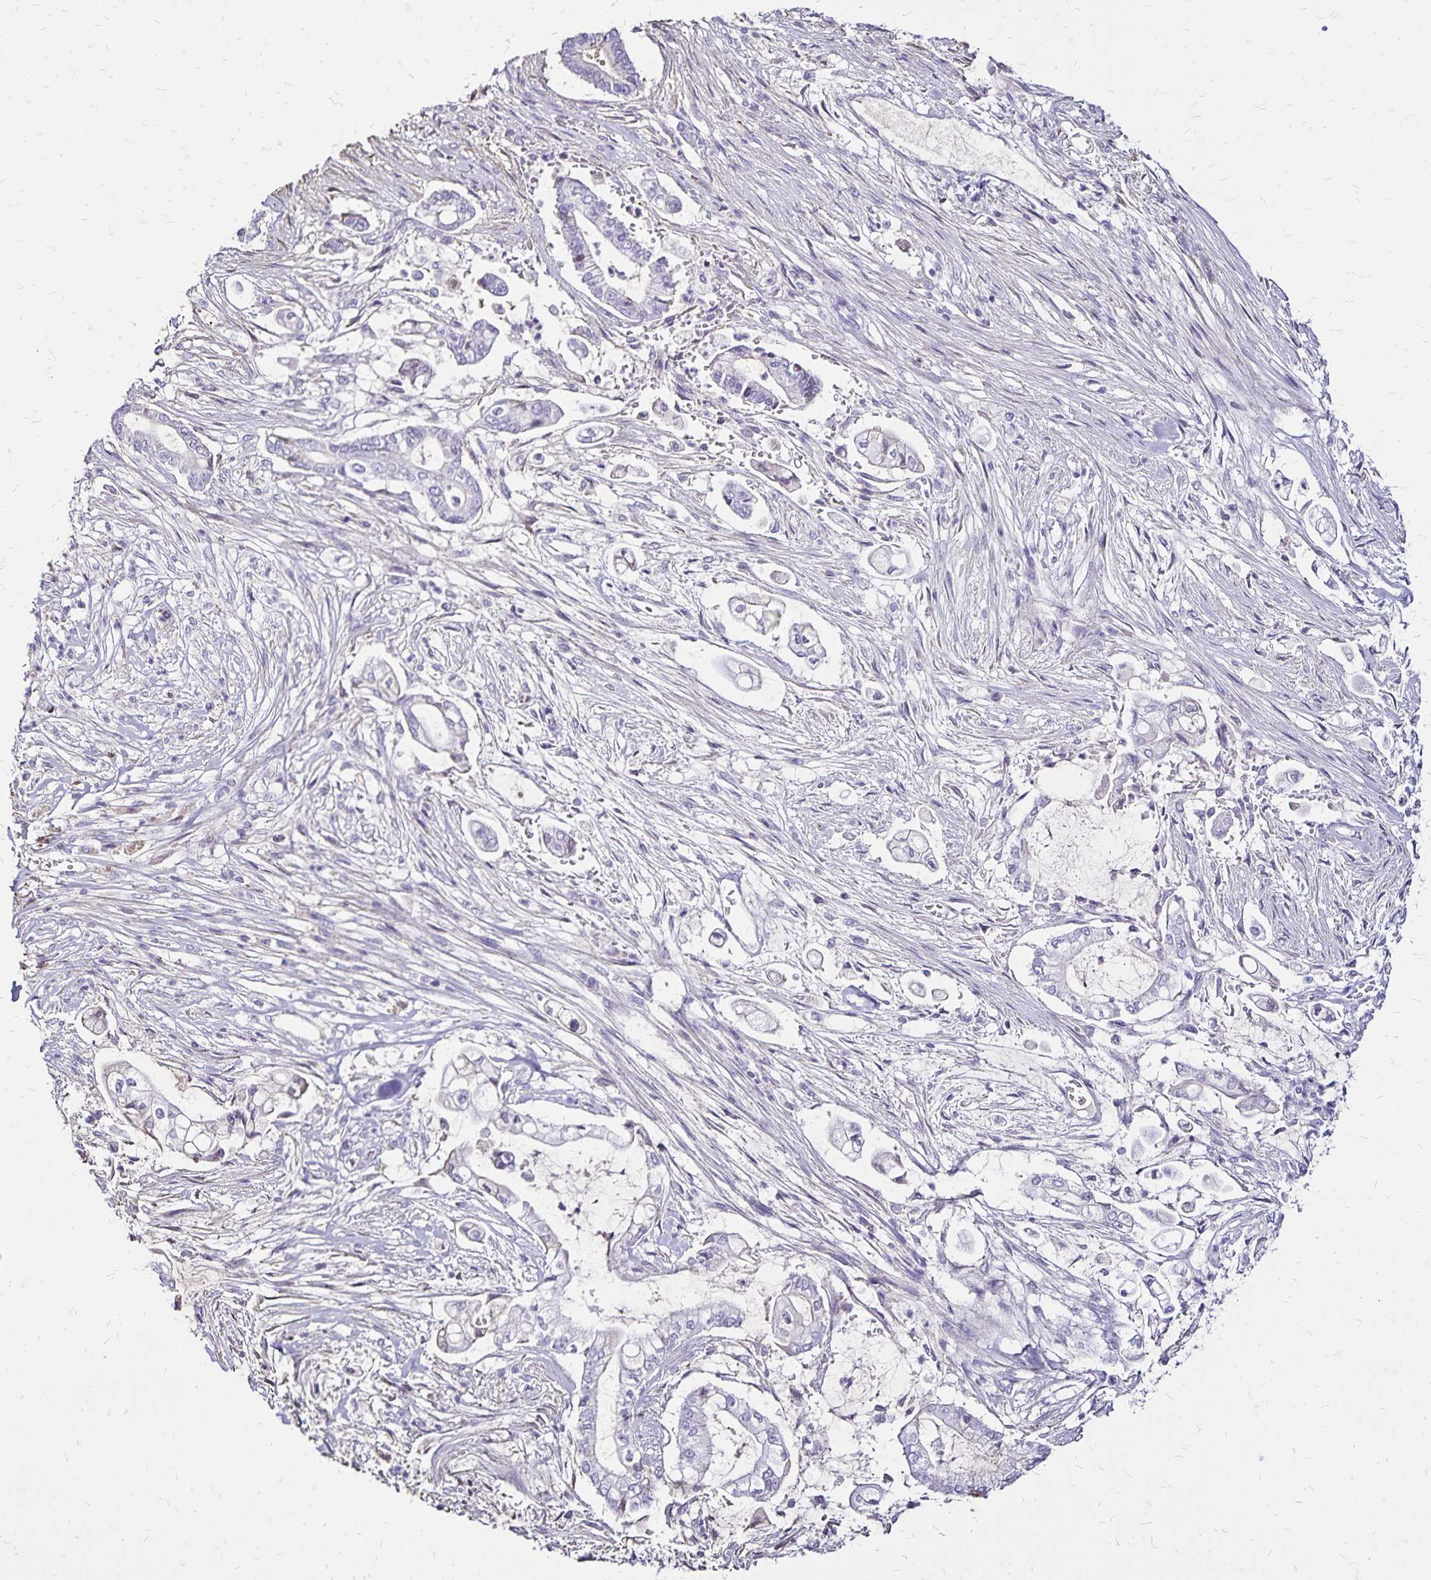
{"staining": {"intensity": "negative", "quantity": "none", "location": "none"}, "tissue": "pancreatic cancer", "cell_type": "Tumor cells", "image_type": "cancer", "snomed": [{"axis": "morphology", "description": "Adenocarcinoma, NOS"}, {"axis": "topography", "description": "Pancreas"}], "caption": "IHC photomicrograph of neoplastic tissue: human pancreatic cancer (adenocarcinoma) stained with DAB exhibits no significant protein positivity in tumor cells.", "gene": "KISS1", "patient": {"sex": "female", "age": 69}}